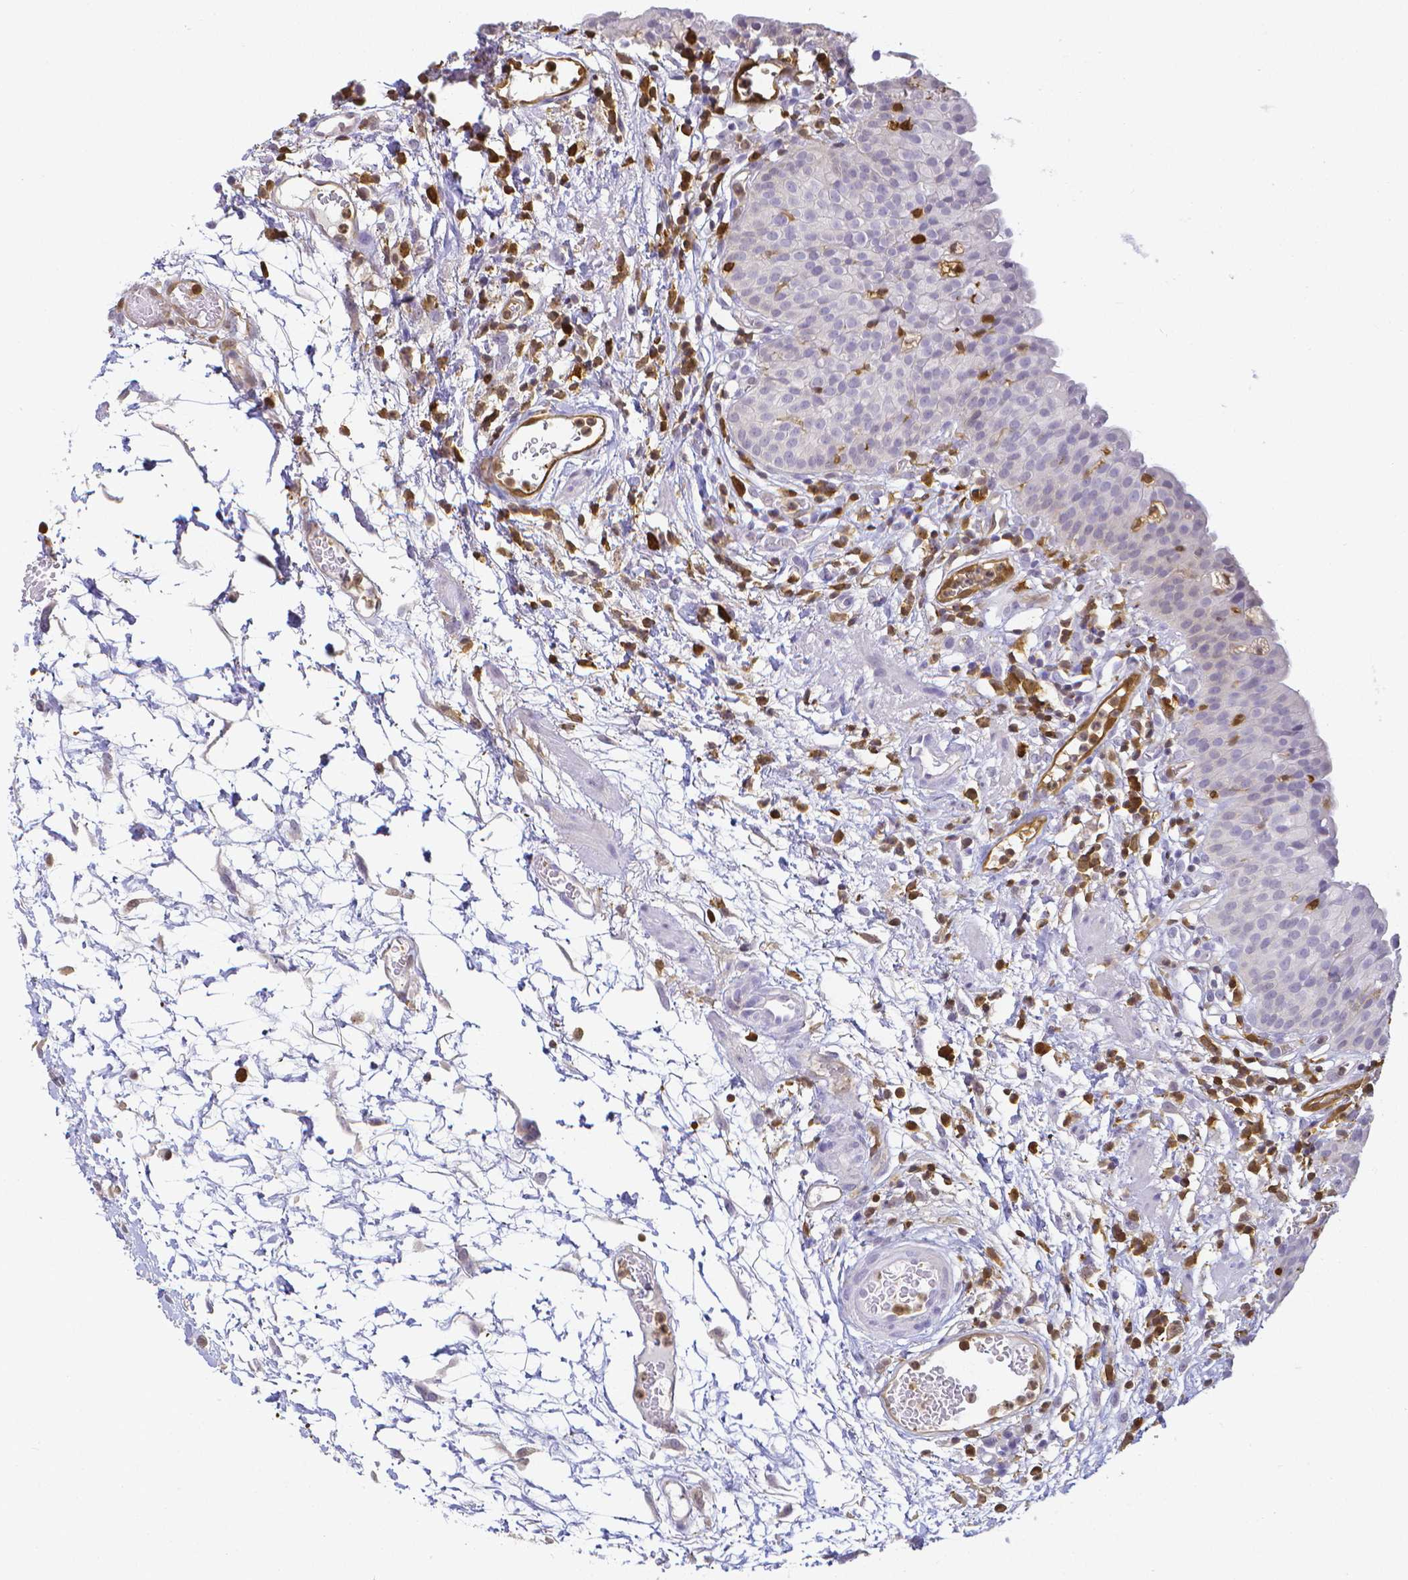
{"staining": {"intensity": "negative", "quantity": "none", "location": "none"}, "tissue": "urinary bladder", "cell_type": "Urothelial cells", "image_type": "normal", "snomed": [{"axis": "morphology", "description": "Normal tissue, NOS"}, {"axis": "morphology", "description": "Inflammation, NOS"}, {"axis": "topography", "description": "Urinary bladder"}], "caption": "Urothelial cells are negative for protein expression in unremarkable human urinary bladder.", "gene": "COTL1", "patient": {"sex": "male", "age": 57}}